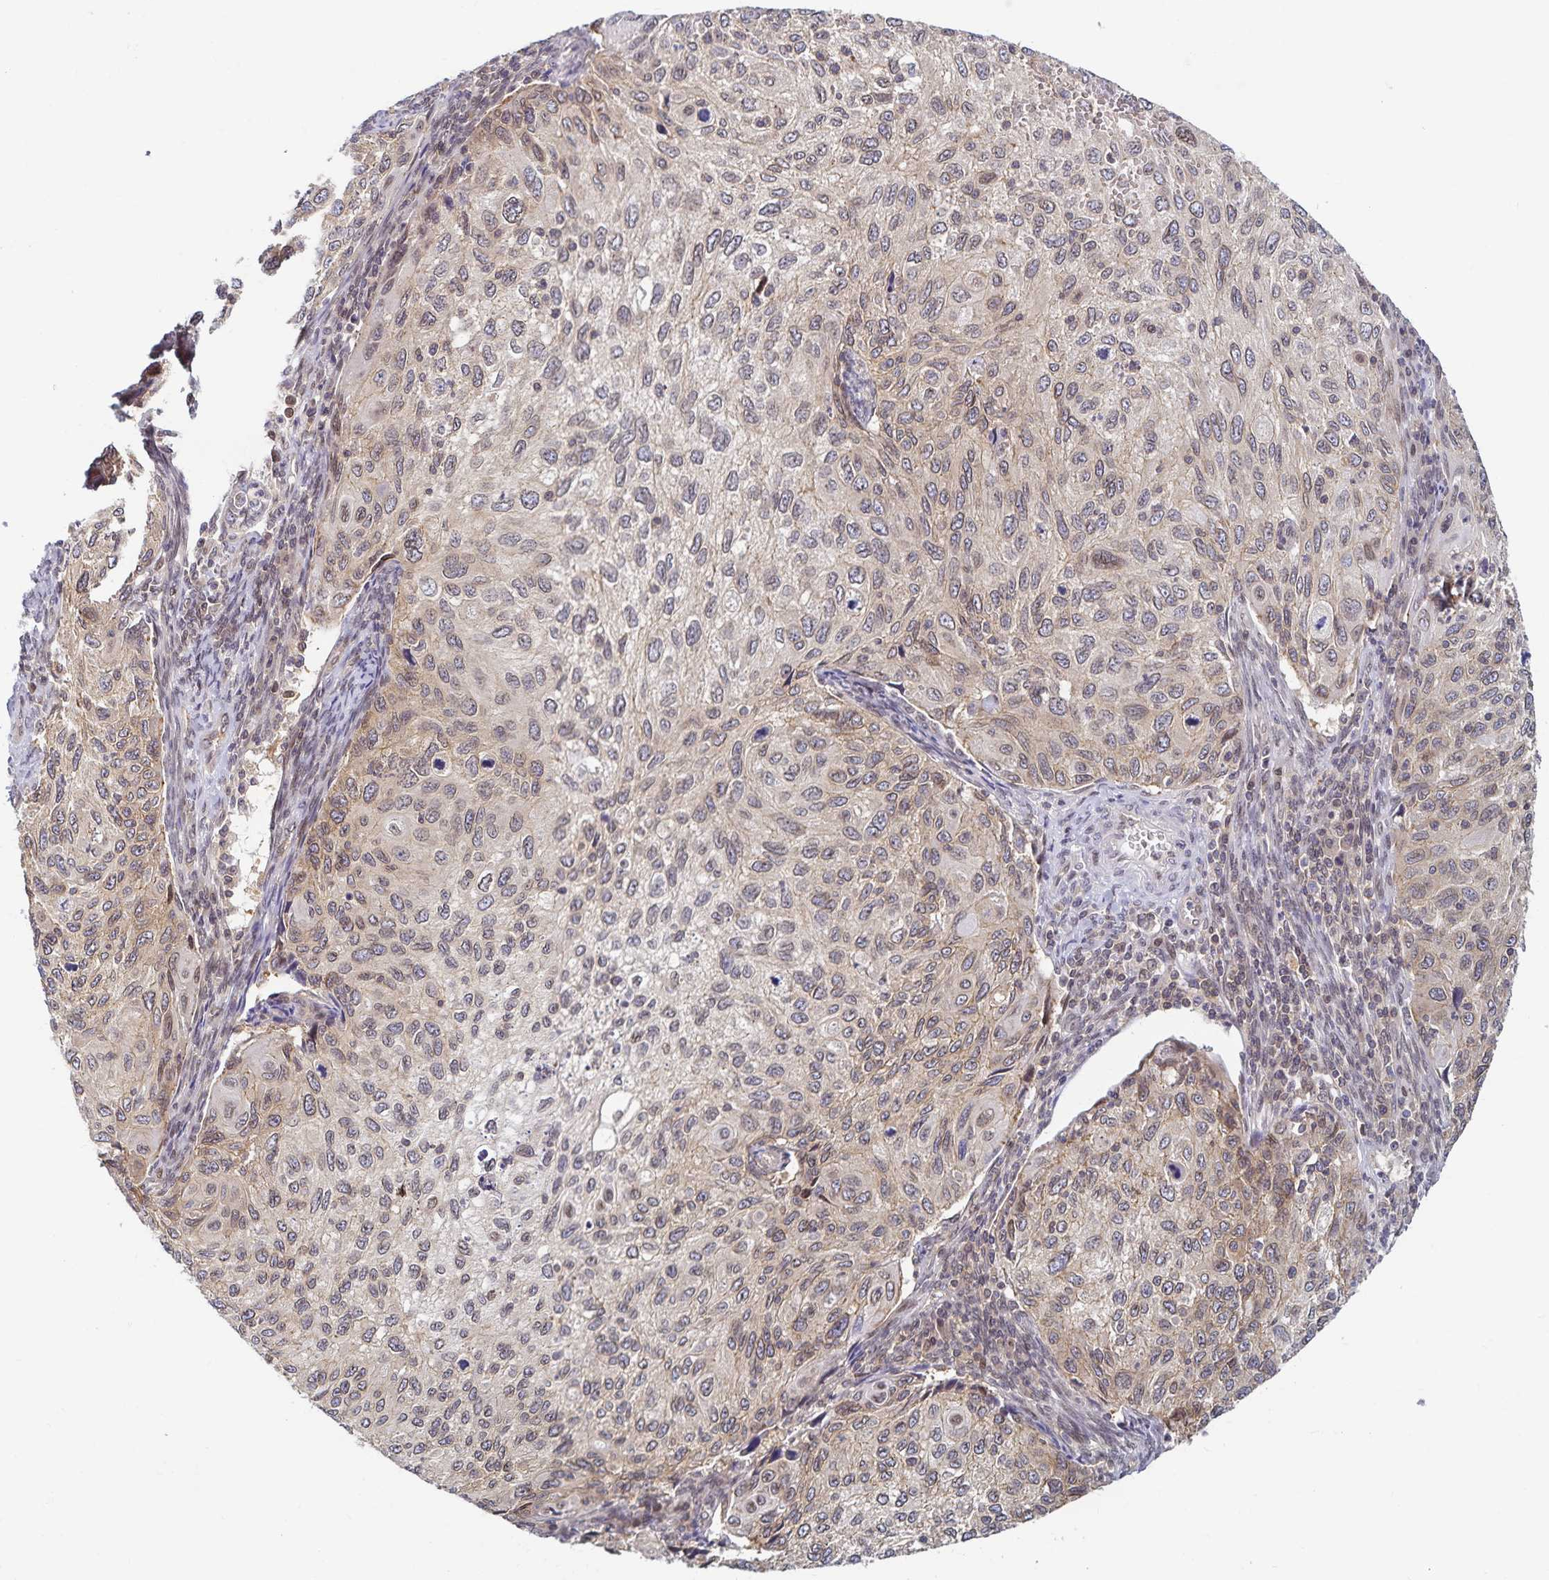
{"staining": {"intensity": "weak", "quantity": "25%-75%", "location": "cytoplasmic/membranous"}, "tissue": "cervical cancer", "cell_type": "Tumor cells", "image_type": "cancer", "snomed": [{"axis": "morphology", "description": "Squamous cell carcinoma, NOS"}, {"axis": "topography", "description": "Cervix"}], "caption": "Approximately 25%-75% of tumor cells in cervical cancer (squamous cell carcinoma) display weak cytoplasmic/membranous protein expression as visualized by brown immunohistochemical staining.", "gene": "RAB9B", "patient": {"sex": "female", "age": 70}}